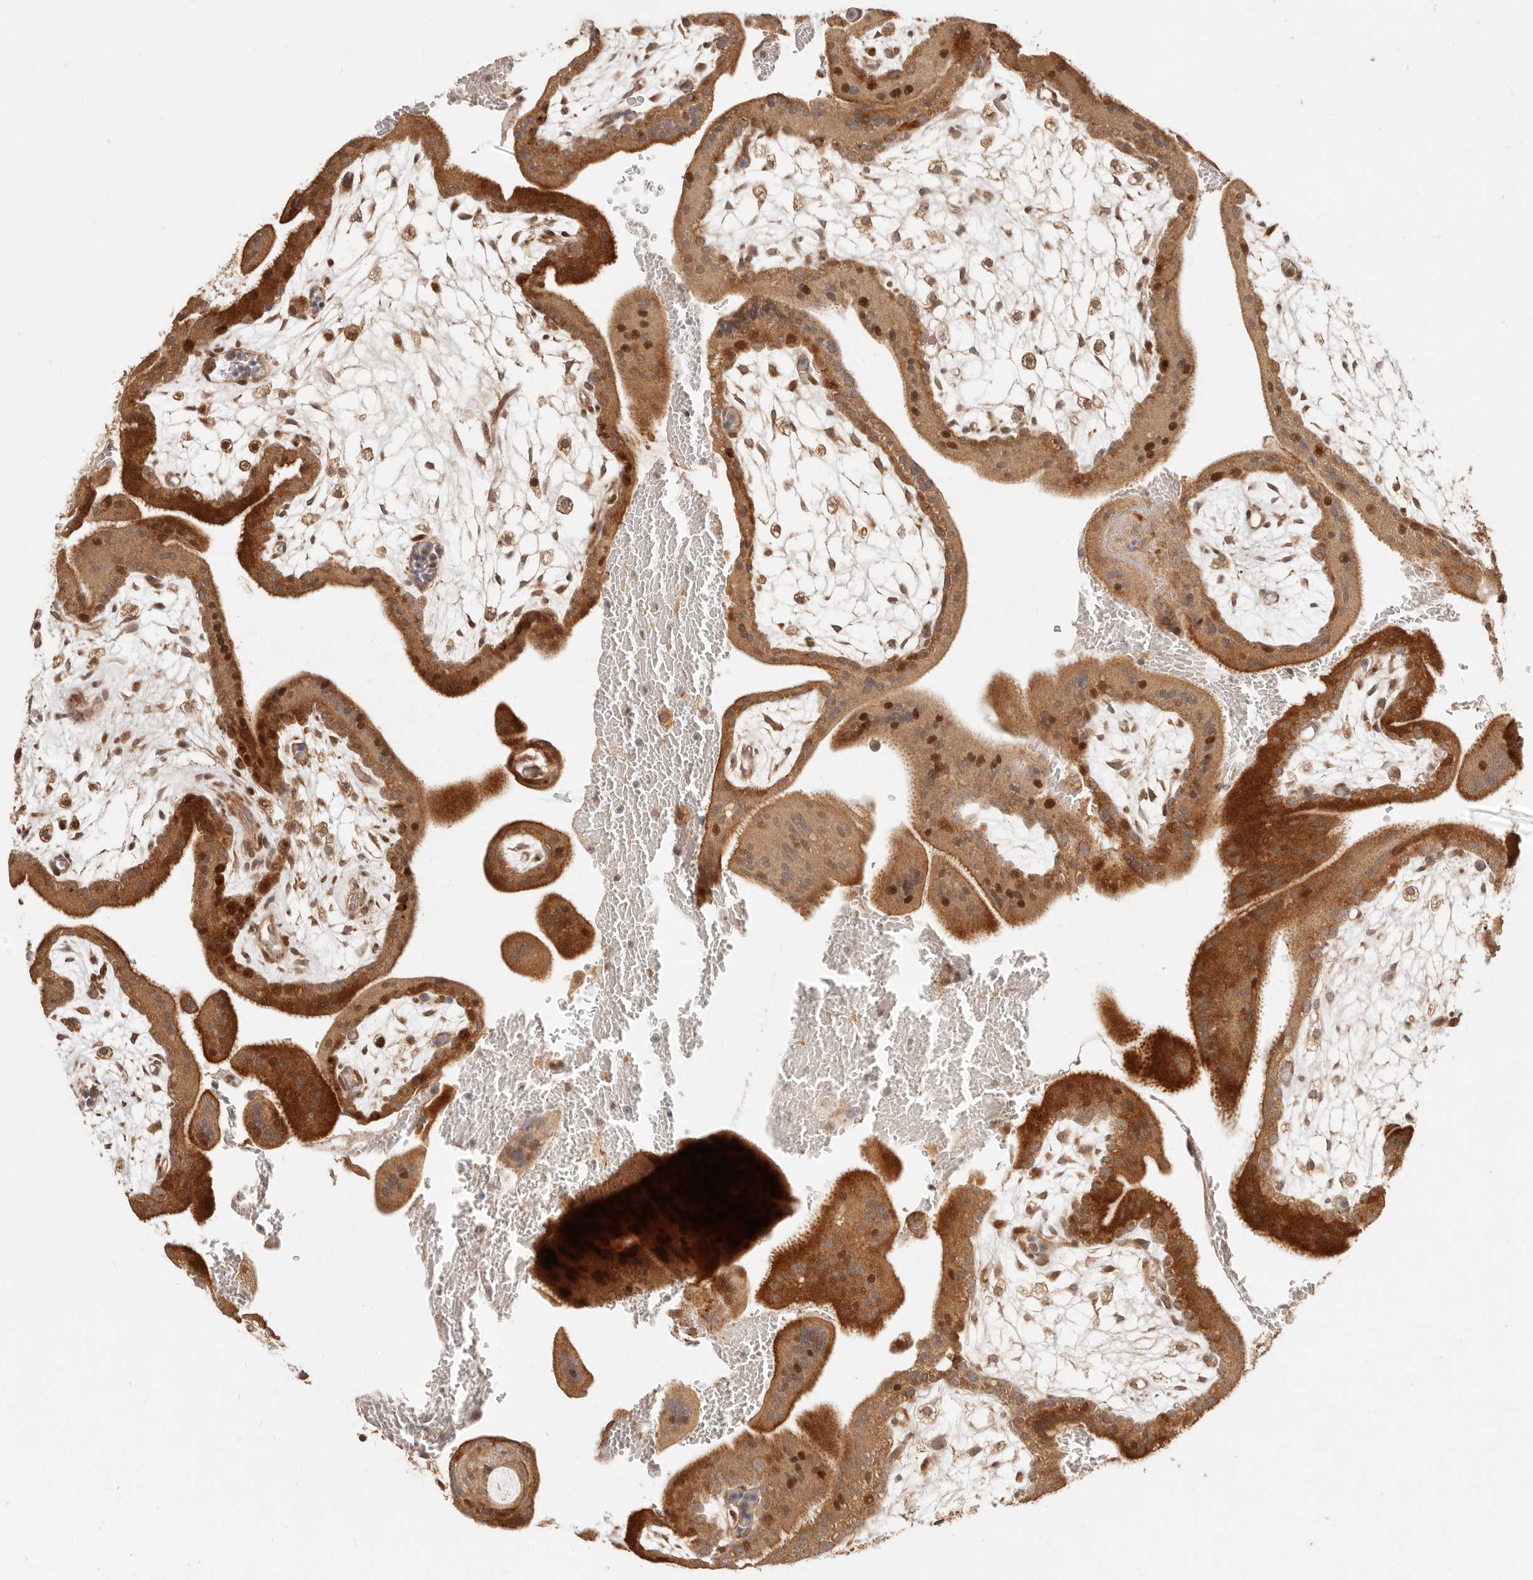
{"staining": {"intensity": "strong", "quantity": ">75%", "location": "cytoplasmic/membranous,nuclear"}, "tissue": "placenta", "cell_type": "Trophoblastic cells", "image_type": "normal", "snomed": [{"axis": "morphology", "description": "Normal tissue, NOS"}, {"axis": "topography", "description": "Placenta"}], "caption": "The histopathology image demonstrates immunohistochemical staining of normal placenta. There is strong cytoplasmic/membranous,nuclear staining is seen in approximately >75% of trophoblastic cells.", "gene": "TIMM17A", "patient": {"sex": "female", "age": 35}}